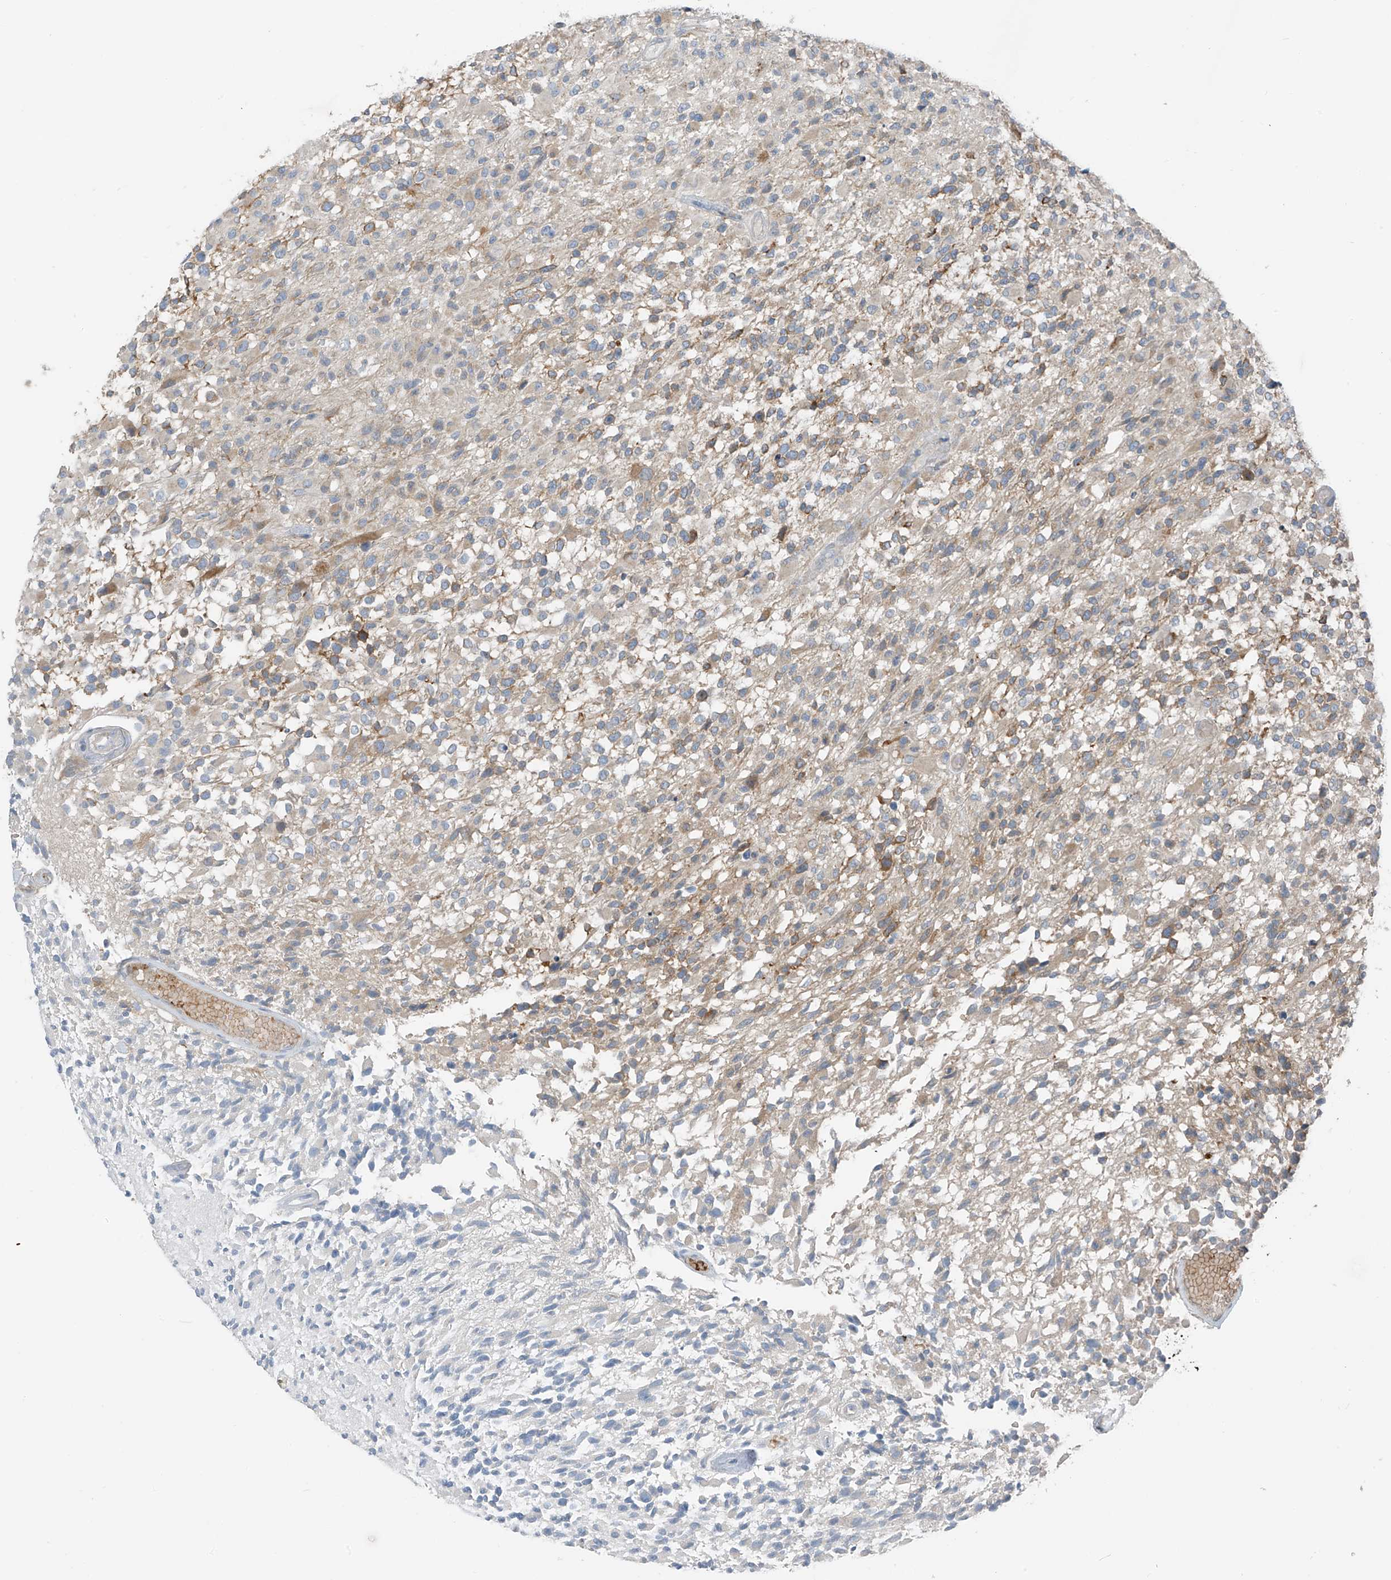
{"staining": {"intensity": "moderate", "quantity": "<25%", "location": "cytoplasmic/membranous"}, "tissue": "glioma", "cell_type": "Tumor cells", "image_type": "cancer", "snomed": [{"axis": "morphology", "description": "Glioma, malignant, High grade"}, {"axis": "morphology", "description": "Glioblastoma, NOS"}, {"axis": "topography", "description": "Brain"}], "caption": "Protein expression analysis of human glioma reveals moderate cytoplasmic/membranous positivity in approximately <25% of tumor cells.", "gene": "SLC12A6", "patient": {"sex": "male", "age": 60}}